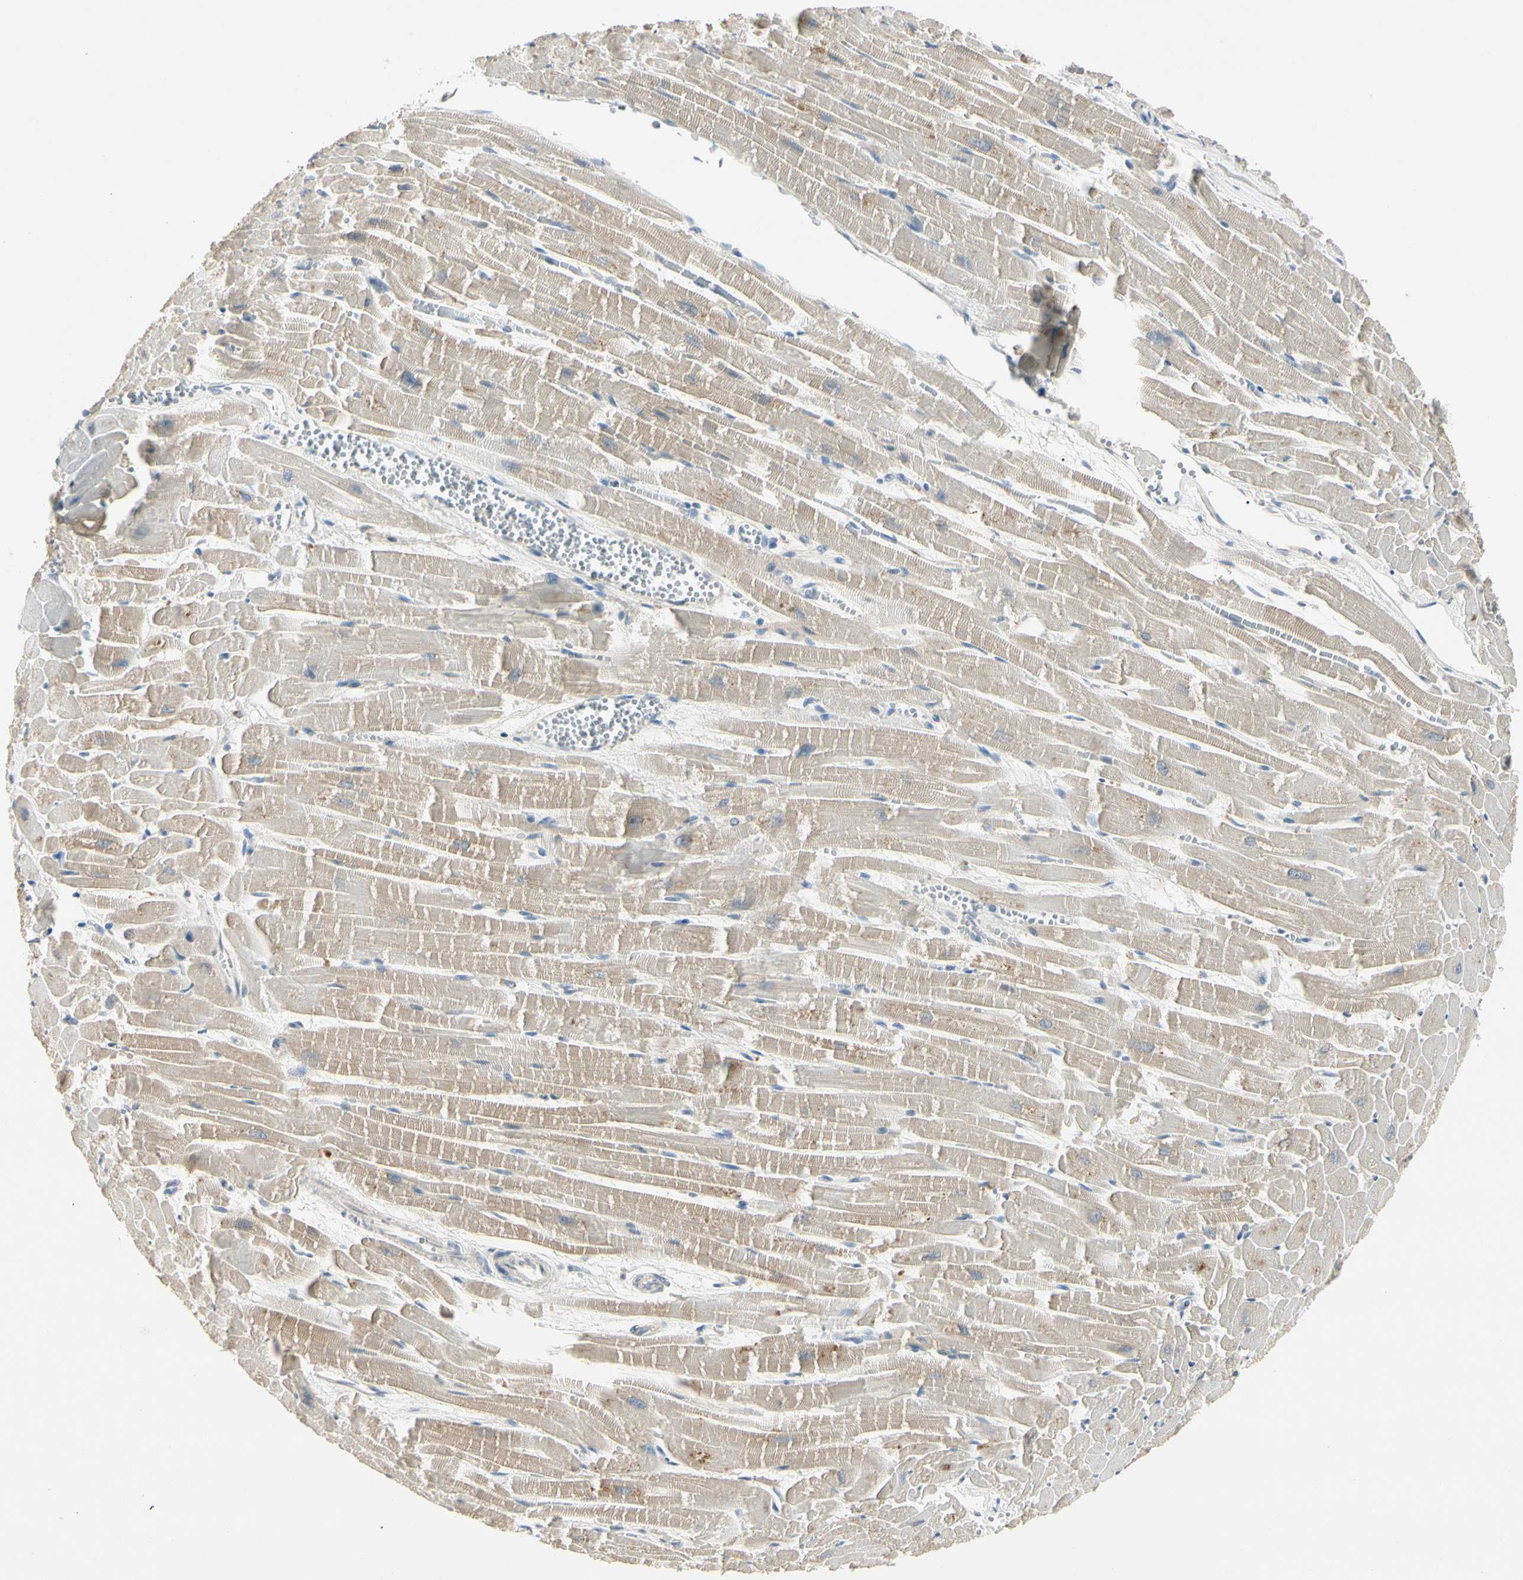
{"staining": {"intensity": "weak", "quantity": "<25%", "location": "cytoplasmic/membranous"}, "tissue": "heart muscle", "cell_type": "Cardiomyocytes", "image_type": "normal", "snomed": [{"axis": "morphology", "description": "Normal tissue, NOS"}, {"axis": "topography", "description": "Heart"}], "caption": "Immunohistochemical staining of benign human heart muscle reveals no significant positivity in cardiomyocytes. (DAB (3,3'-diaminobenzidine) immunohistochemistry with hematoxylin counter stain).", "gene": "PRSS21", "patient": {"sex": "female", "age": 19}}